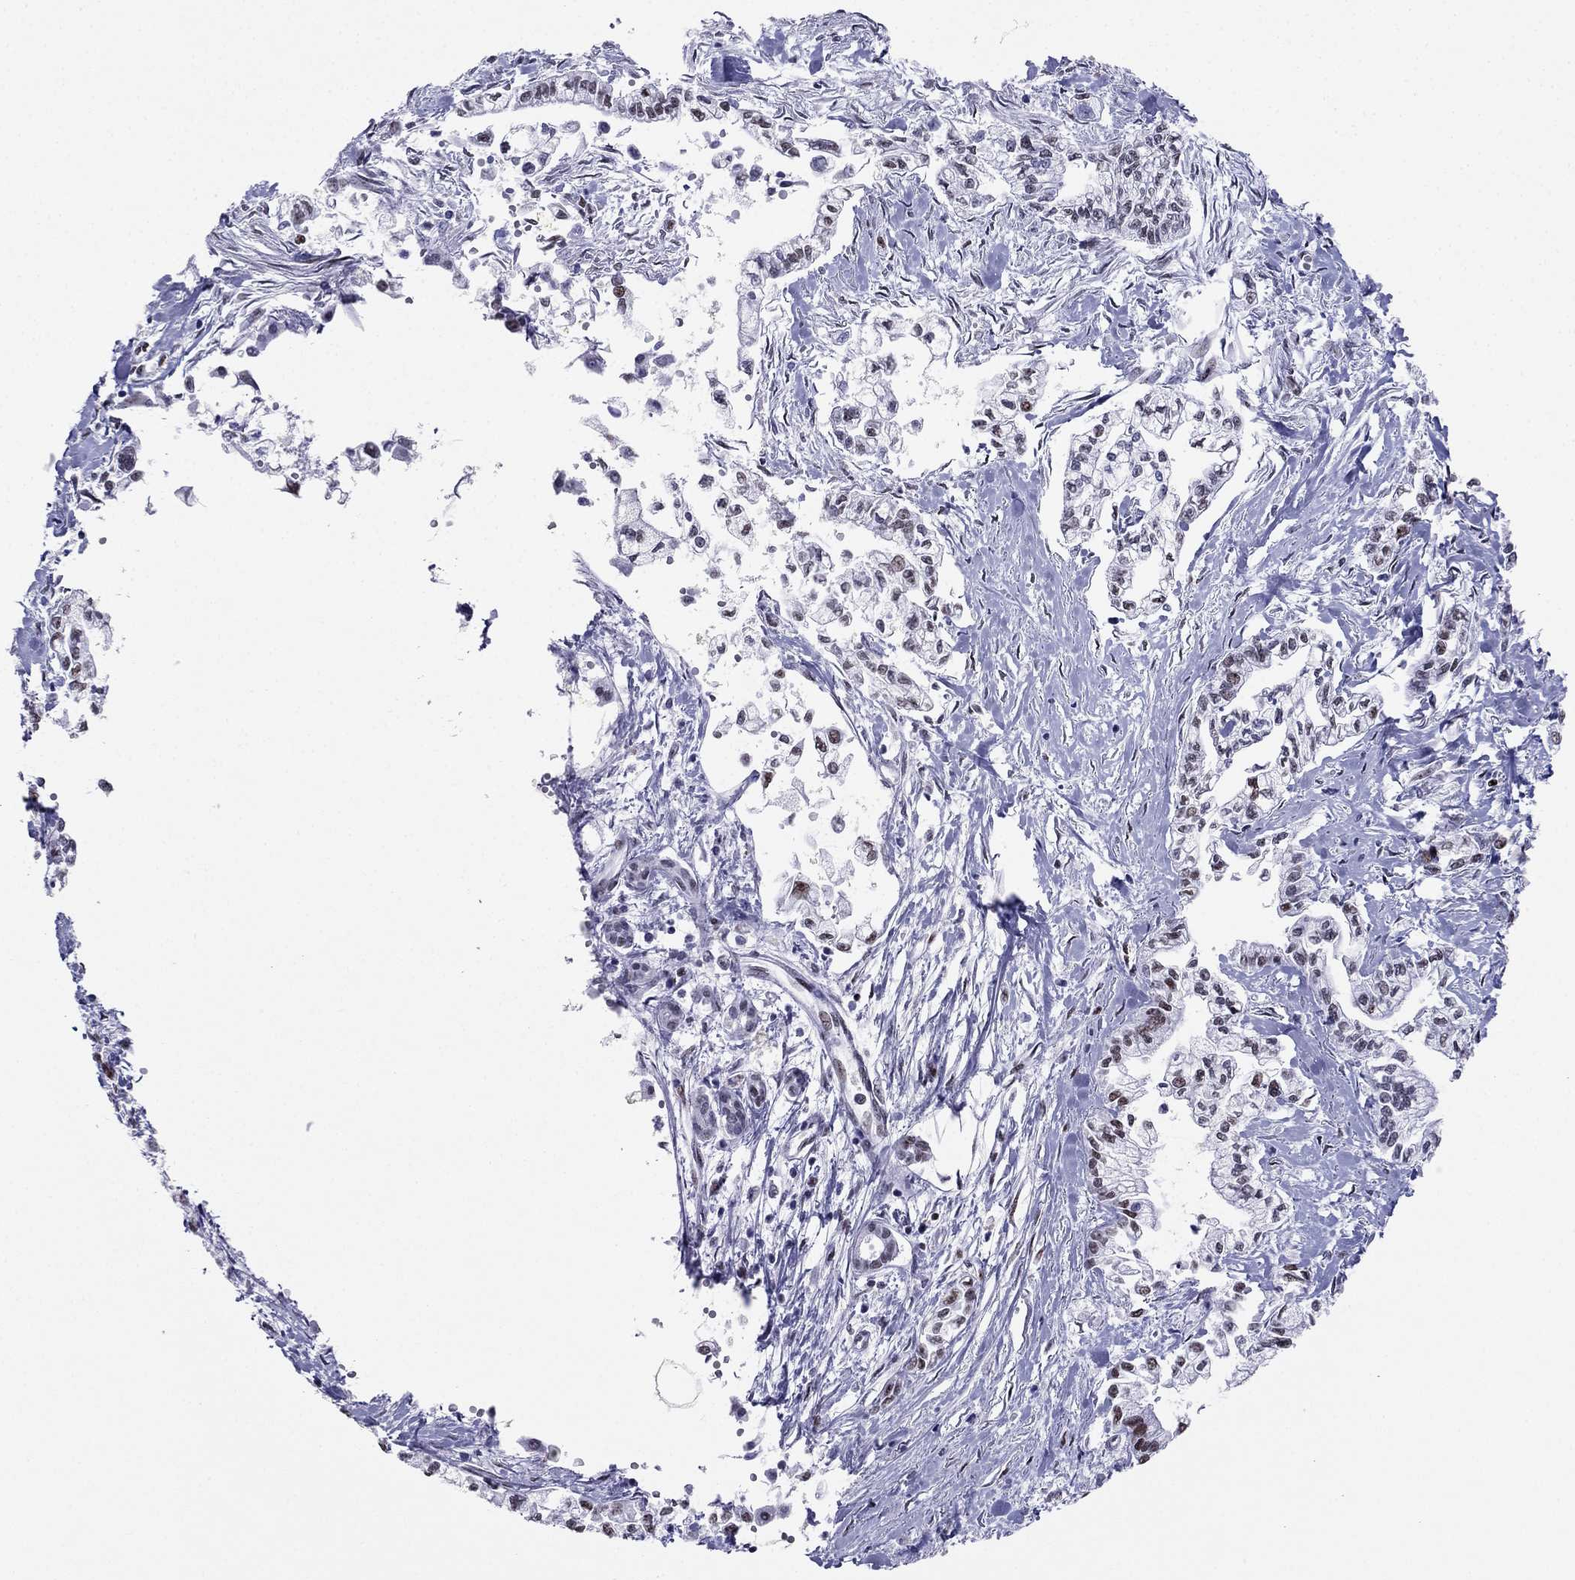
{"staining": {"intensity": "negative", "quantity": "none", "location": "none"}, "tissue": "pancreatic cancer", "cell_type": "Tumor cells", "image_type": "cancer", "snomed": [{"axis": "morphology", "description": "Adenocarcinoma, NOS"}, {"axis": "topography", "description": "Pancreas"}], "caption": "This is a histopathology image of immunohistochemistry (IHC) staining of pancreatic cancer (adenocarcinoma), which shows no positivity in tumor cells.", "gene": "PPM1G", "patient": {"sex": "male", "age": 54}}